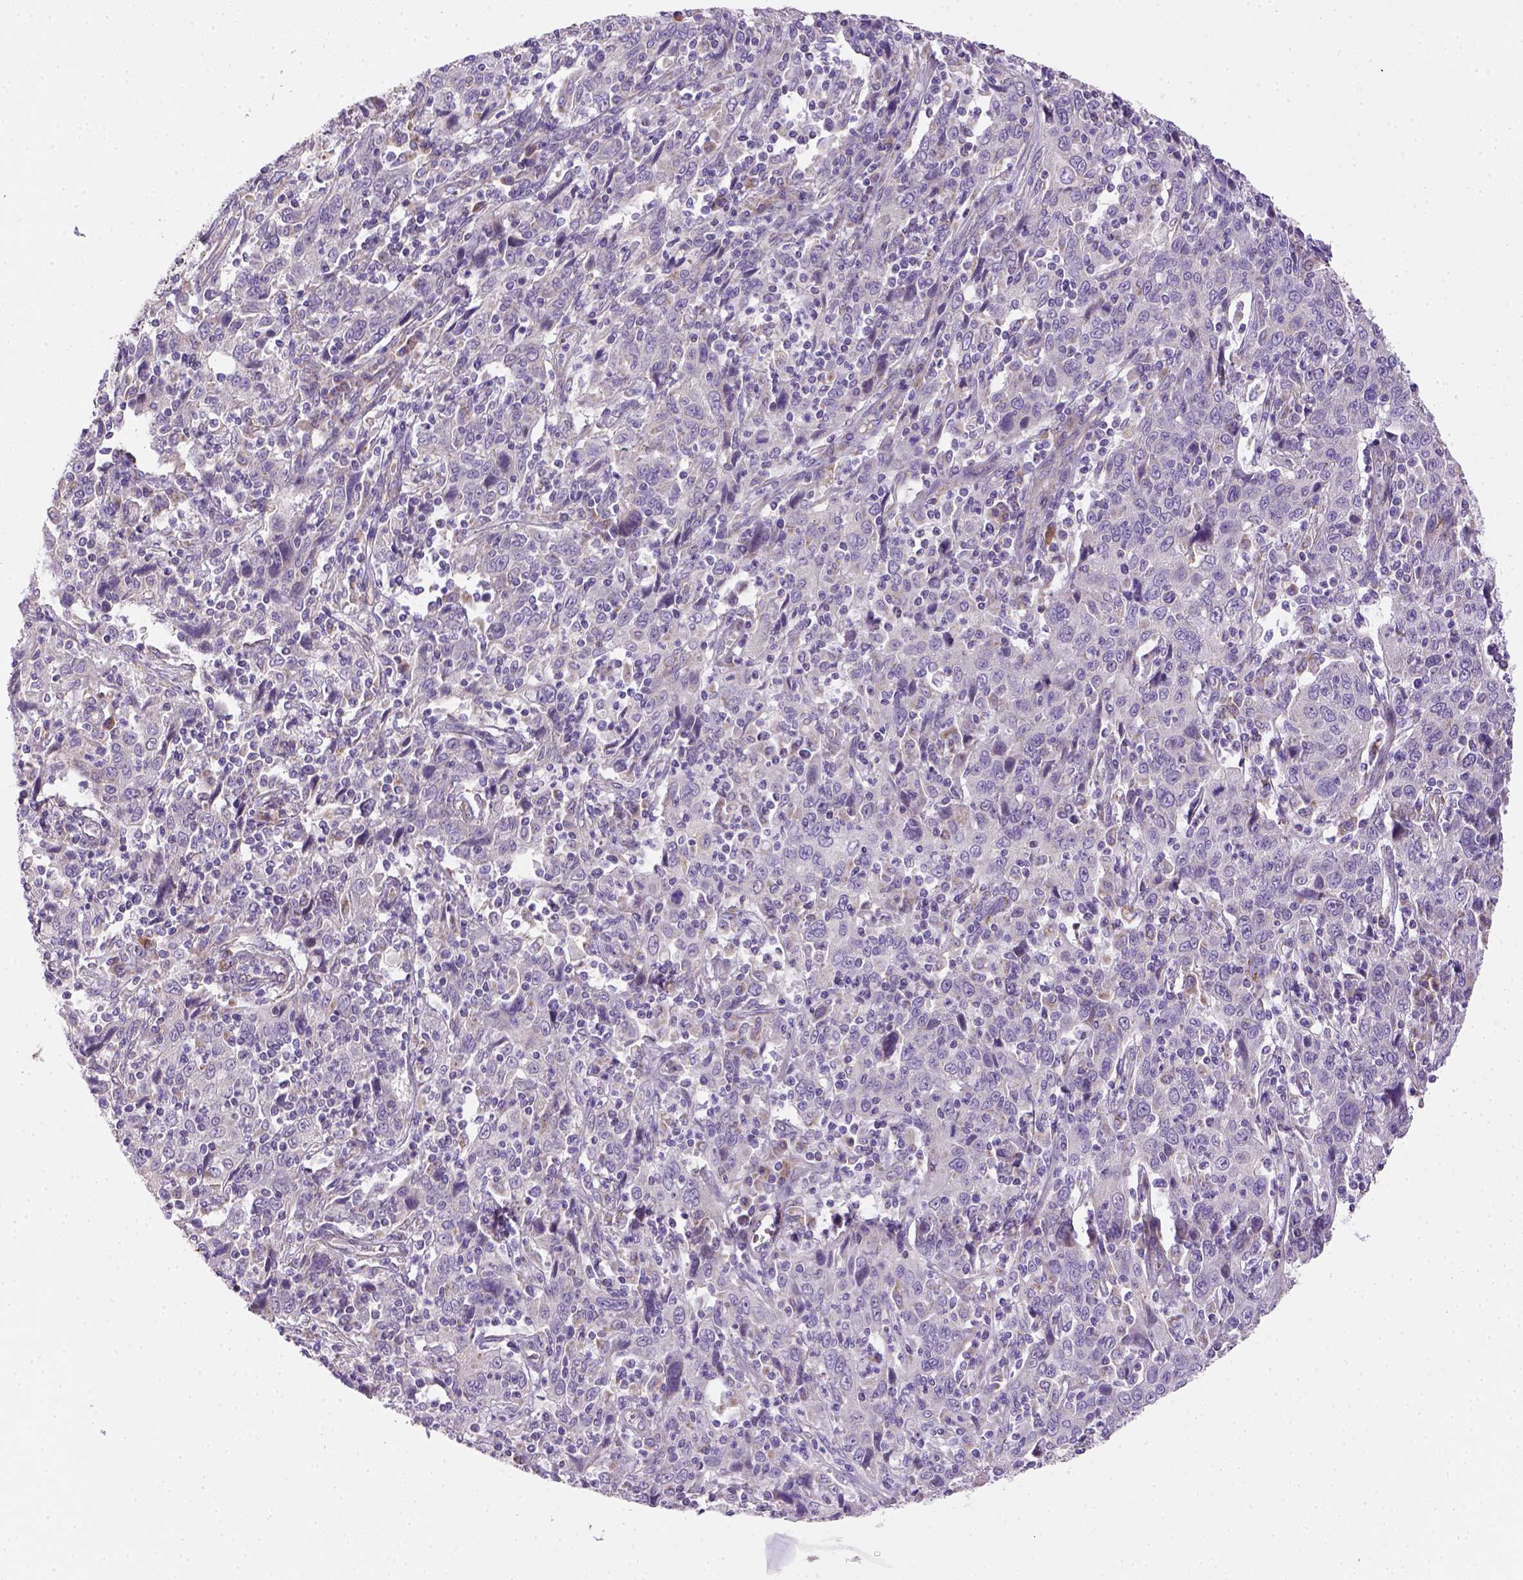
{"staining": {"intensity": "negative", "quantity": "none", "location": "none"}, "tissue": "cervical cancer", "cell_type": "Tumor cells", "image_type": "cancer", "snomed": [{"axis": "morphology", "description": "Squamous cell carcinoma, NOS"}, {"axis": "topography", "description": "Cervix"}], "caption": "A histopathology image of human cervical cancer (squamous cell carcinoma) is negative for staining in tumor cells. (Brightfield microscopy of DAB immunohistochemistry at high magnification).", "gene": "HTRA1", "patient": {"sex": "female", "age": 46}}